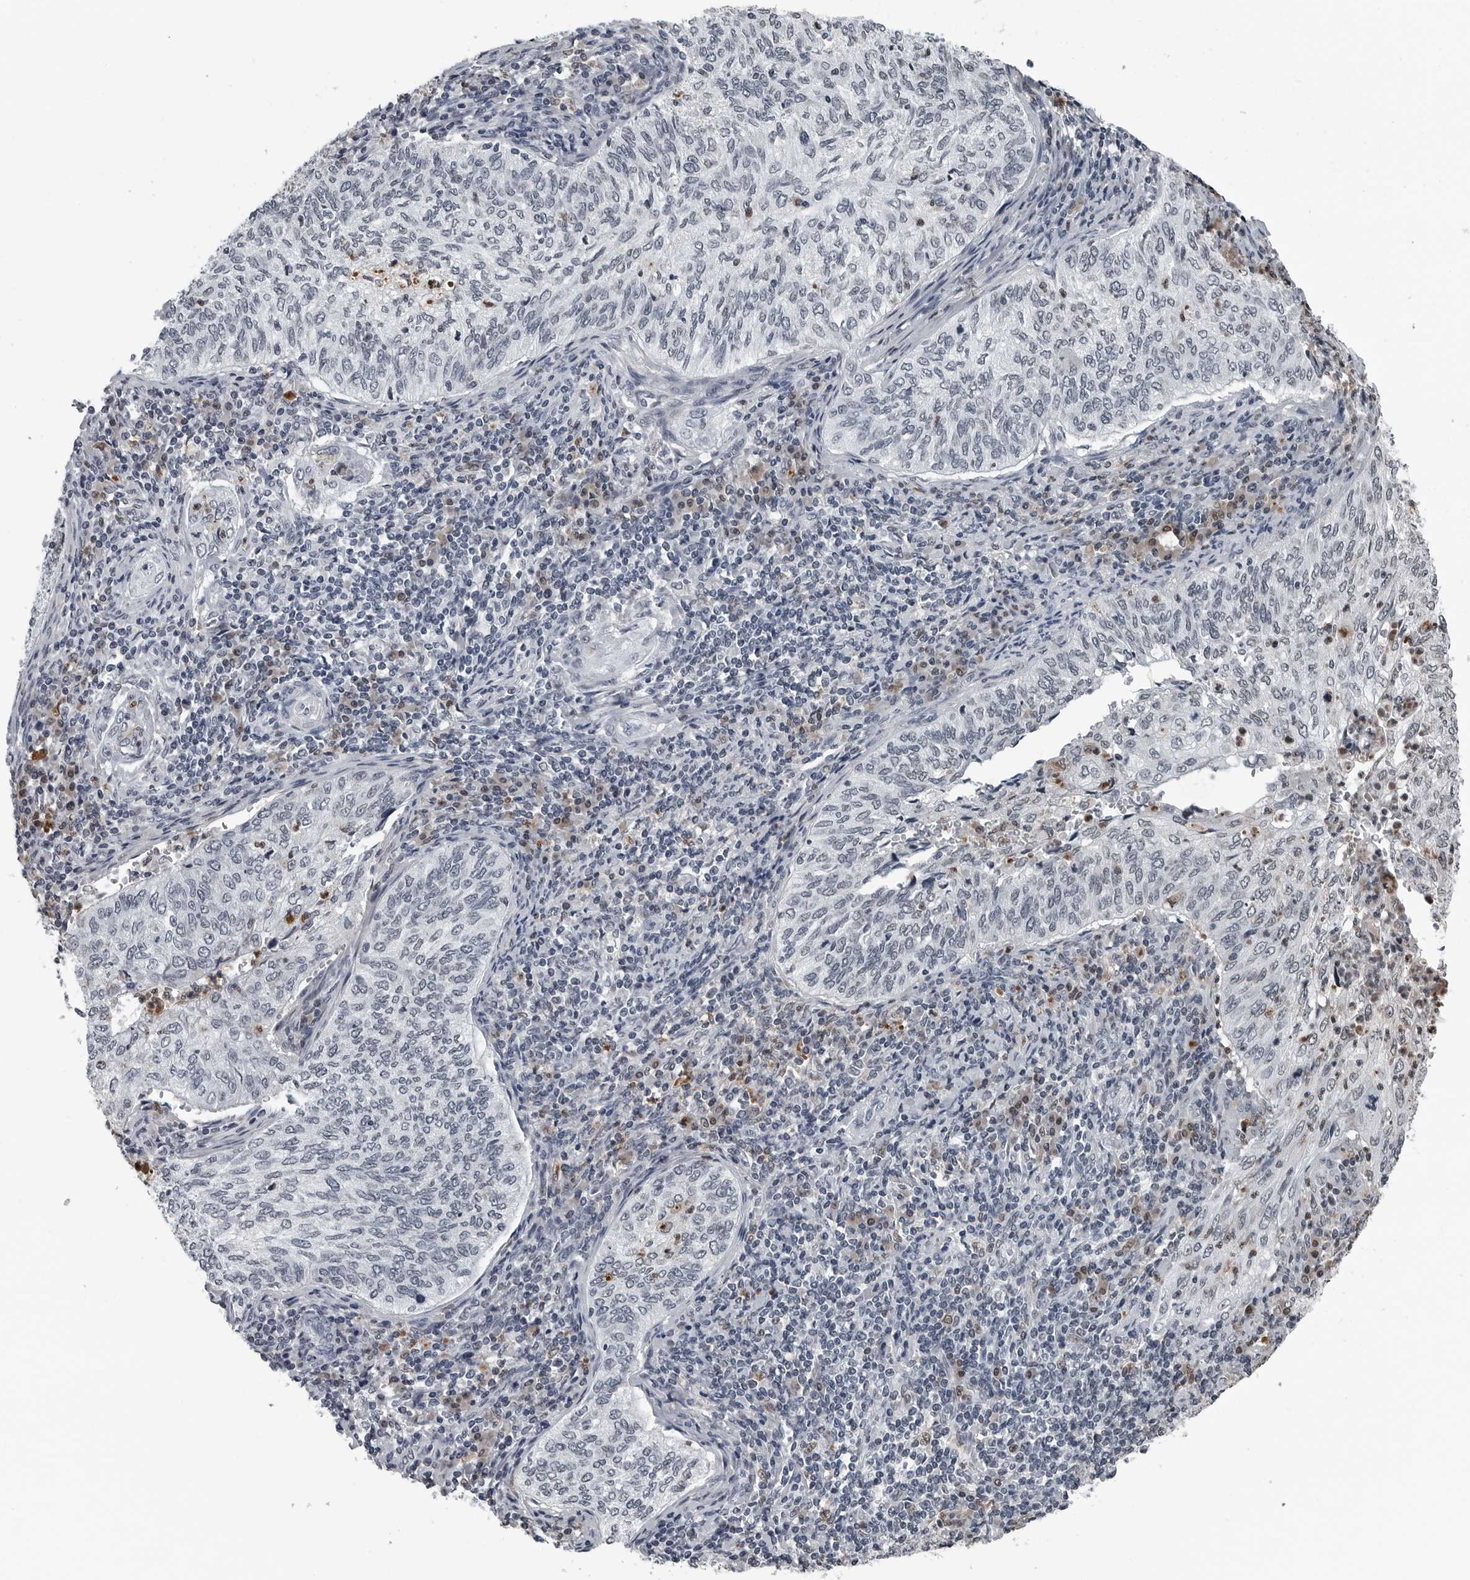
{"staining": {"intensity": "negative", "quantity": "none", "location": "none"}, "tissue": "cervical cancer", "cell_type": "Tumor cells", "image_type": "cancer", "snomed": [{"axis": "morphology", "description": "Squamous cell carcinoma, NOS"}, {"axis": "topography", "description": "Cervix"}], "caption": "Tumor cells are negative for protein expression in human cervical squamous cell carcinoma.", "gene": "AKR1A1", "patient": {"sex": "female", "age": 30}}